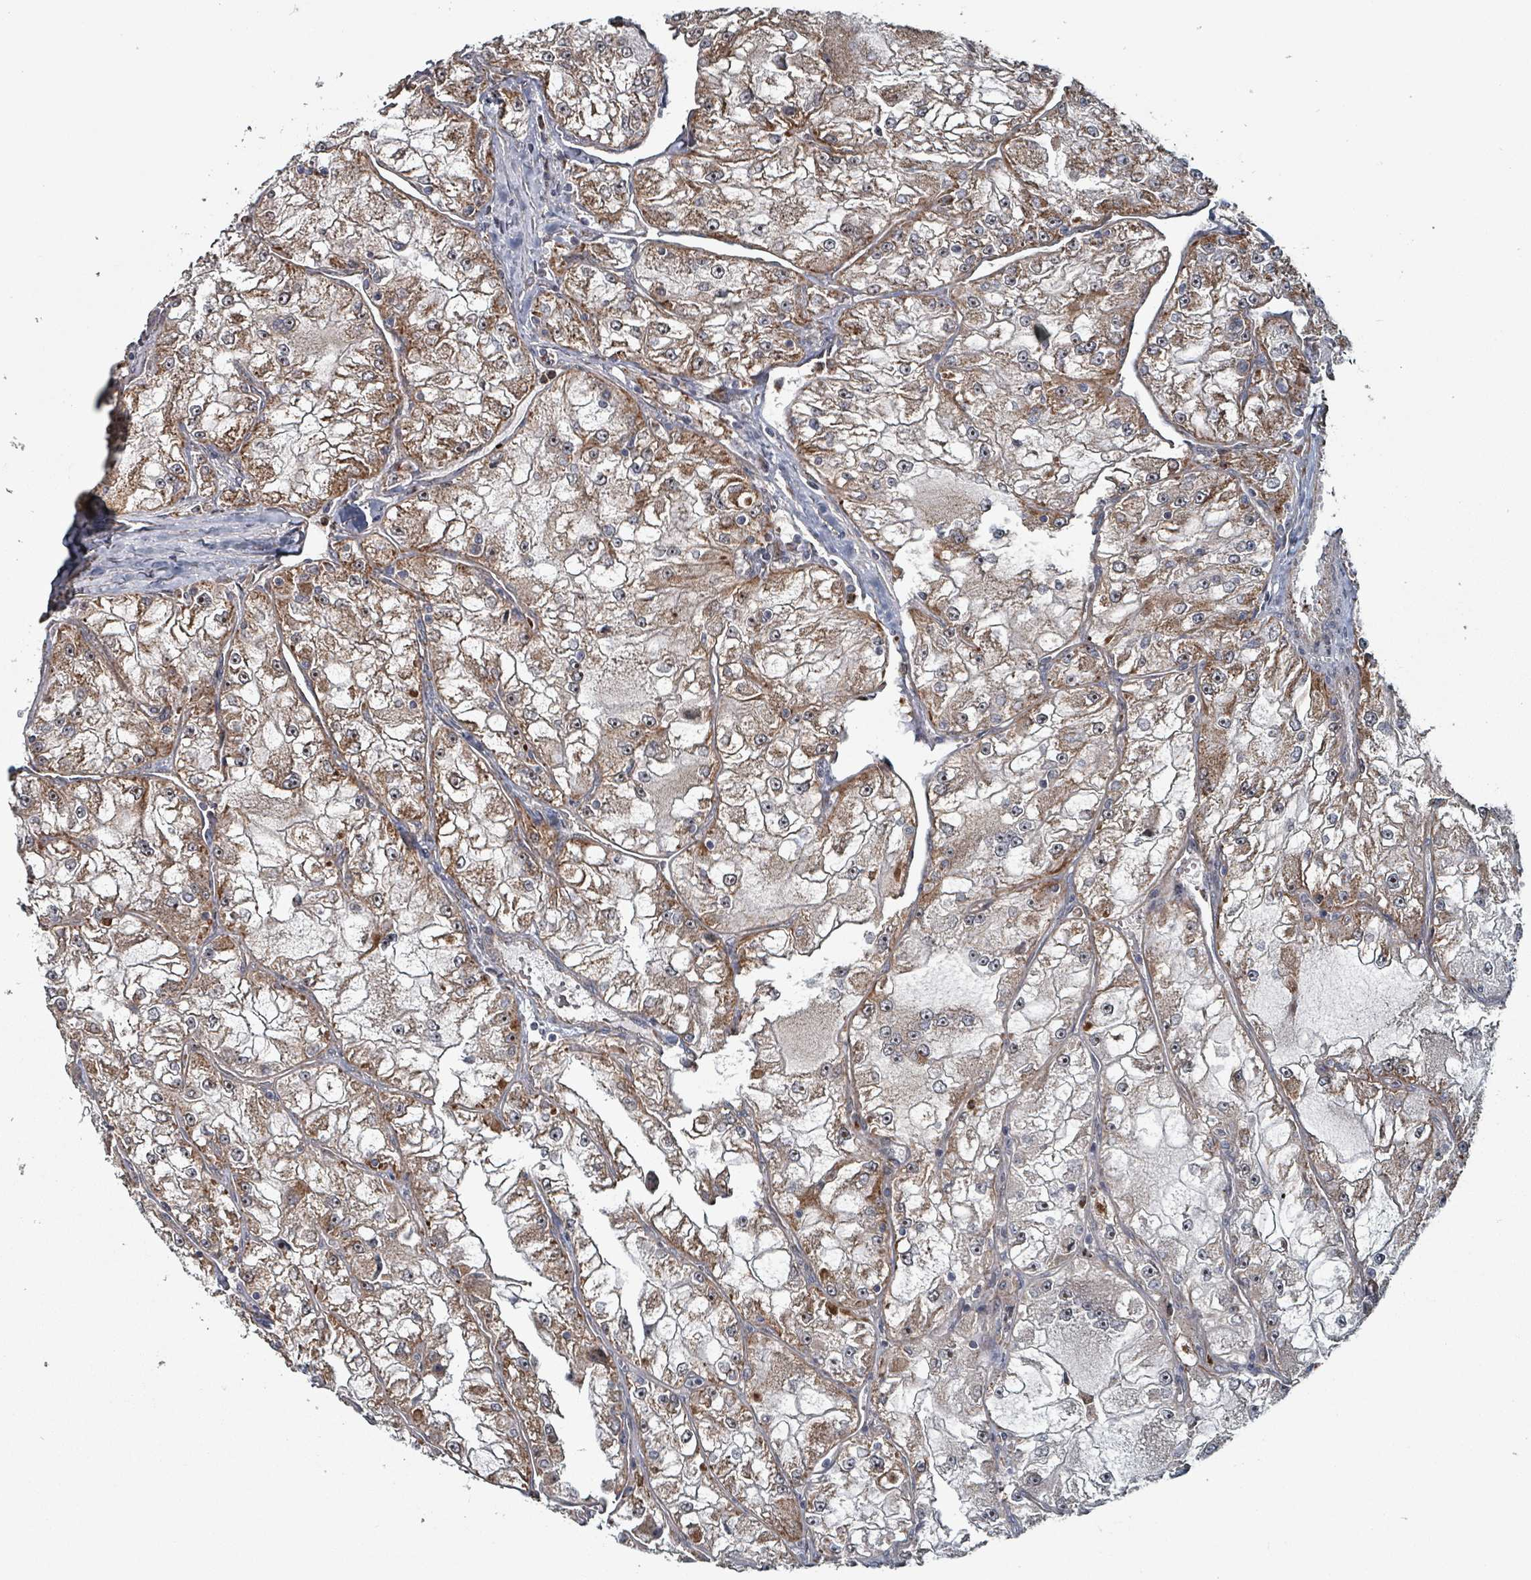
{"staining": {"intensity": "moderate", "quantity": ">75%", "location": "cytoplasmic/membranous"}, "tissue": "renal cancer", "cell_type": "Tumor cells", "image_type": "cancer", "snomed": [{"axis": "morphology", "description": "Adenocarcinoma, NOS"}, {"axis": "topography", "description": "Kidney"}], "caption": "Immunohistochemical staining of human renal cancer reveals medium levels of moderate cytoplasmic/membranous expression in about >75% of tumor cells. (Brightfield microscopy of DAB IHC at high magnification).", "gene": "MRPL4", "patient": {"sex": "female", "age": 72}}